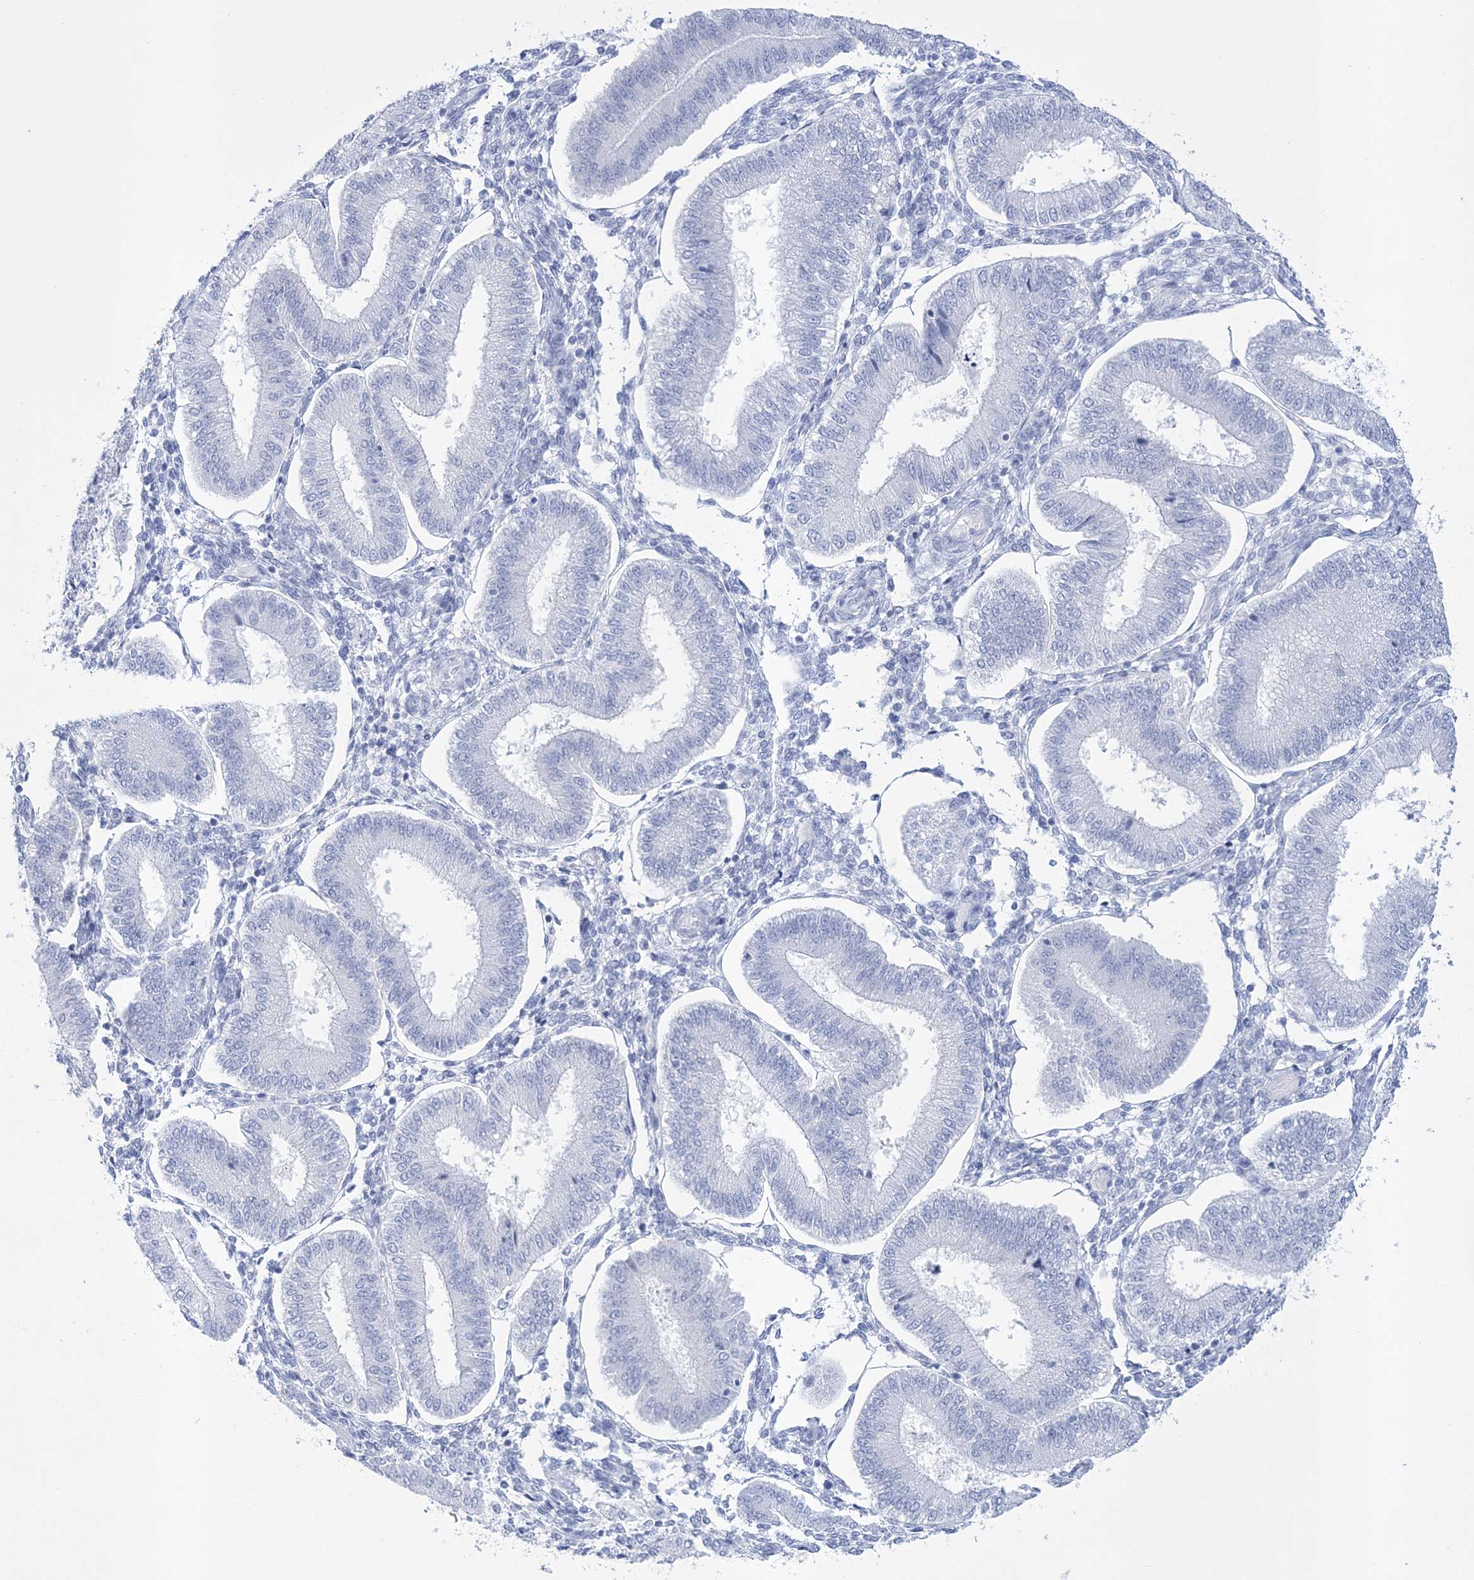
{"staining": {"intensity": "negative", "quantity": "none", "location": "none"}, "tissue": "endometrium", "cell_type": "Cells in endometrial stroma", "image_type": "normal", "snomed": [{"axis": "morphology", "description": "Normal tissue, NOS"}, {"axis": "topography", "description": "Endometrium"}], "caption": "High power microscopy histopathology image of an immunohistochemistry (IHC) image of unremarkable endometrium, revealing no significant positivity in cells in endometrial stroma. (DAB IHC with hematoxylin counter stain).", "gene": "RBP2", "patient": {"sex": "female", "age": 39}}